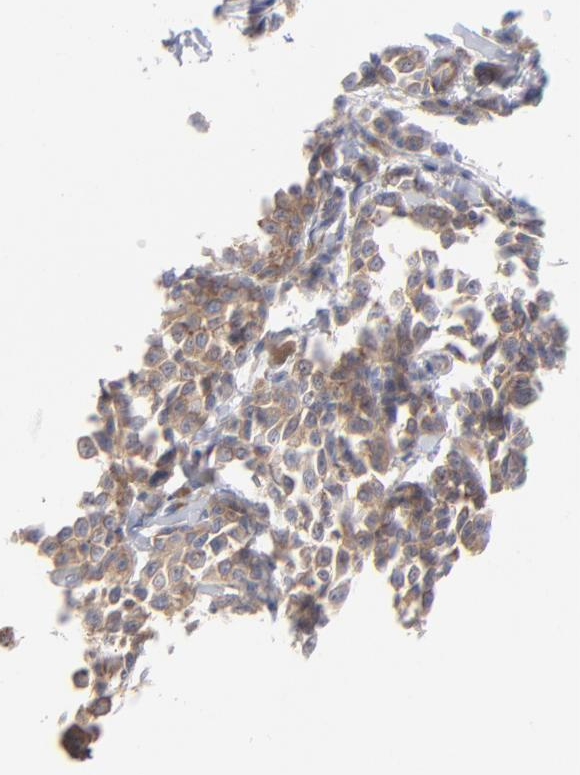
{"staining": {"intensity": "strong", "quantity": ">75%", "location": "cytoplasmic/membranous"}, "tissue": "melanoma", "cell_type": "Tumor cells", "image_type": "cancer", "snomed": [{"axis": "morphology", "description": "Malignant melanoma, NOS"}, {"axis": "topography", "description": "Skin"}], "caption": "DAB immunohistochemical staining of human malignant melanoma exhibits strong cytoplasmic/membranous protein staining in approximately >75% of tumor cells.", "gene": "EIF2AK2", "patient": {"sex": "female", "age": 38}}